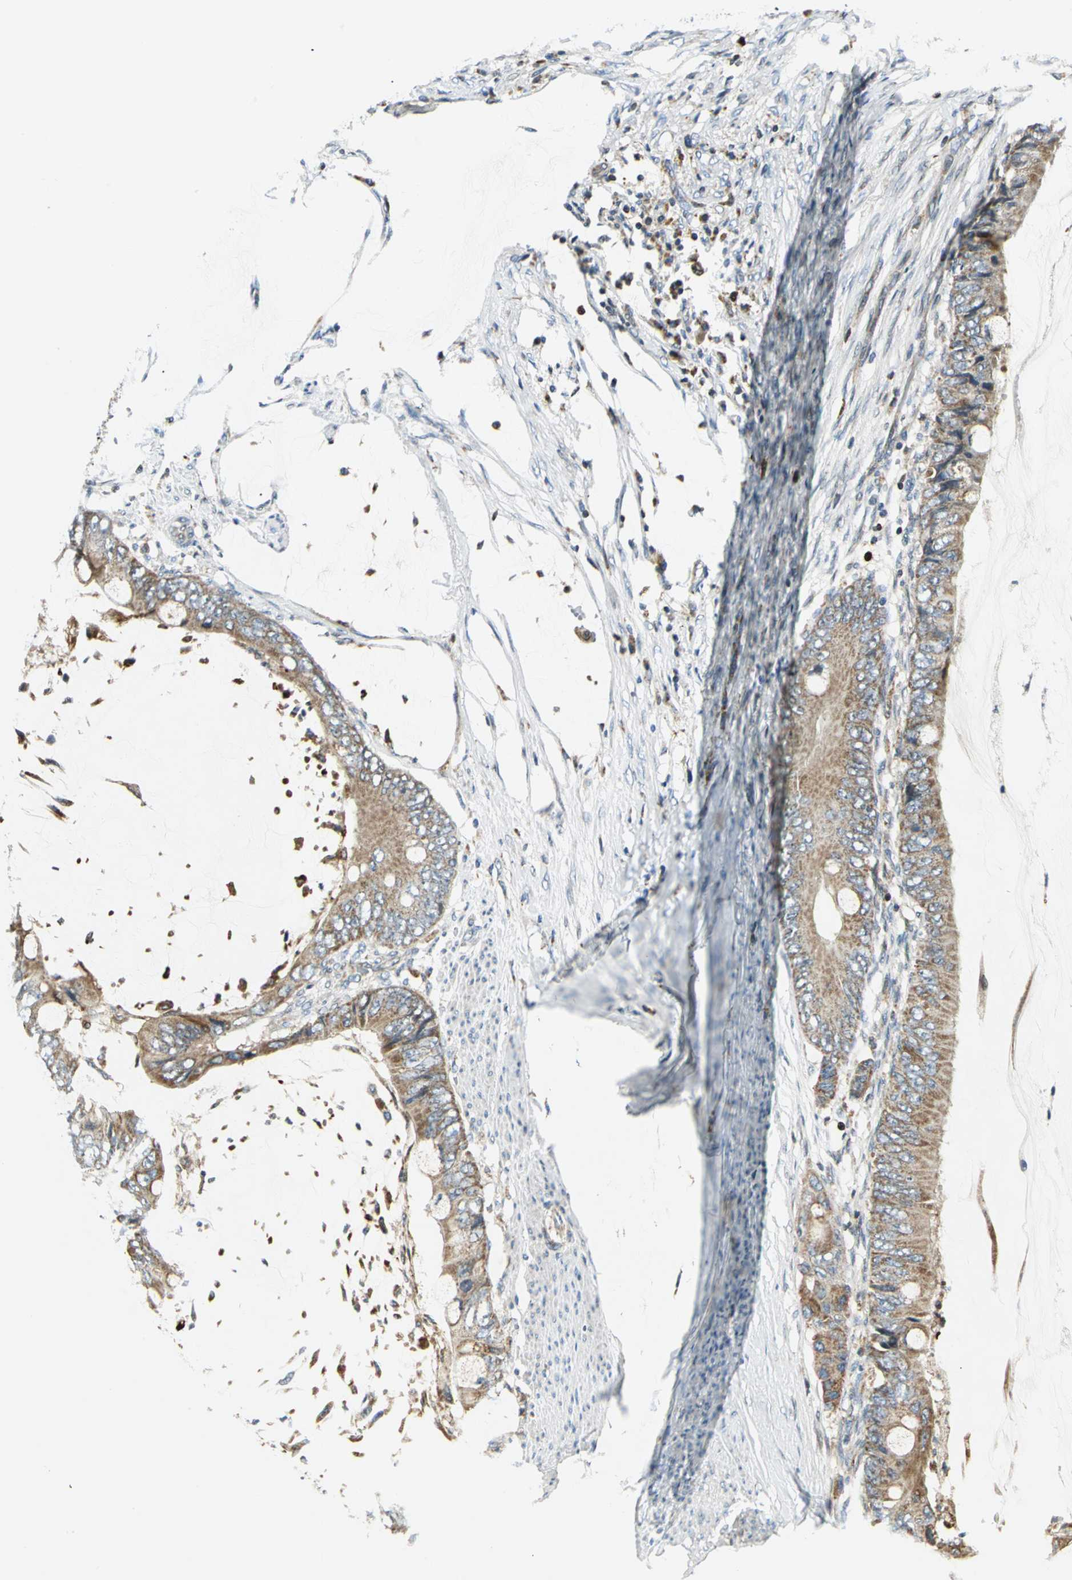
{"staining": {"intensity": "strong", "quantity": ">75%", "location": "cytoplasmic/membranous"}, "tissue": "colorectal cancer", "cell_type": "Tumor cells", "image_type": "cancer", "snomed": [{"axis": "morphology", "description": "Normal tissue, NOS"}, {"axis": "morphology", "description": "Adenocarcinoma, NOS"}, {"axis": "topography", "description": "Rectum"}, {"axis": "topography", "description": "Peripheral nerve tissue"}], "caption": "This is an image of immunohistochemistry (IHC) staining of colorectal cancer, which shows strong expression in the cytoplasmic/membranous of tumor cells.", "gene": "USP40", "patient": {"sex": "female", "age": 77}}